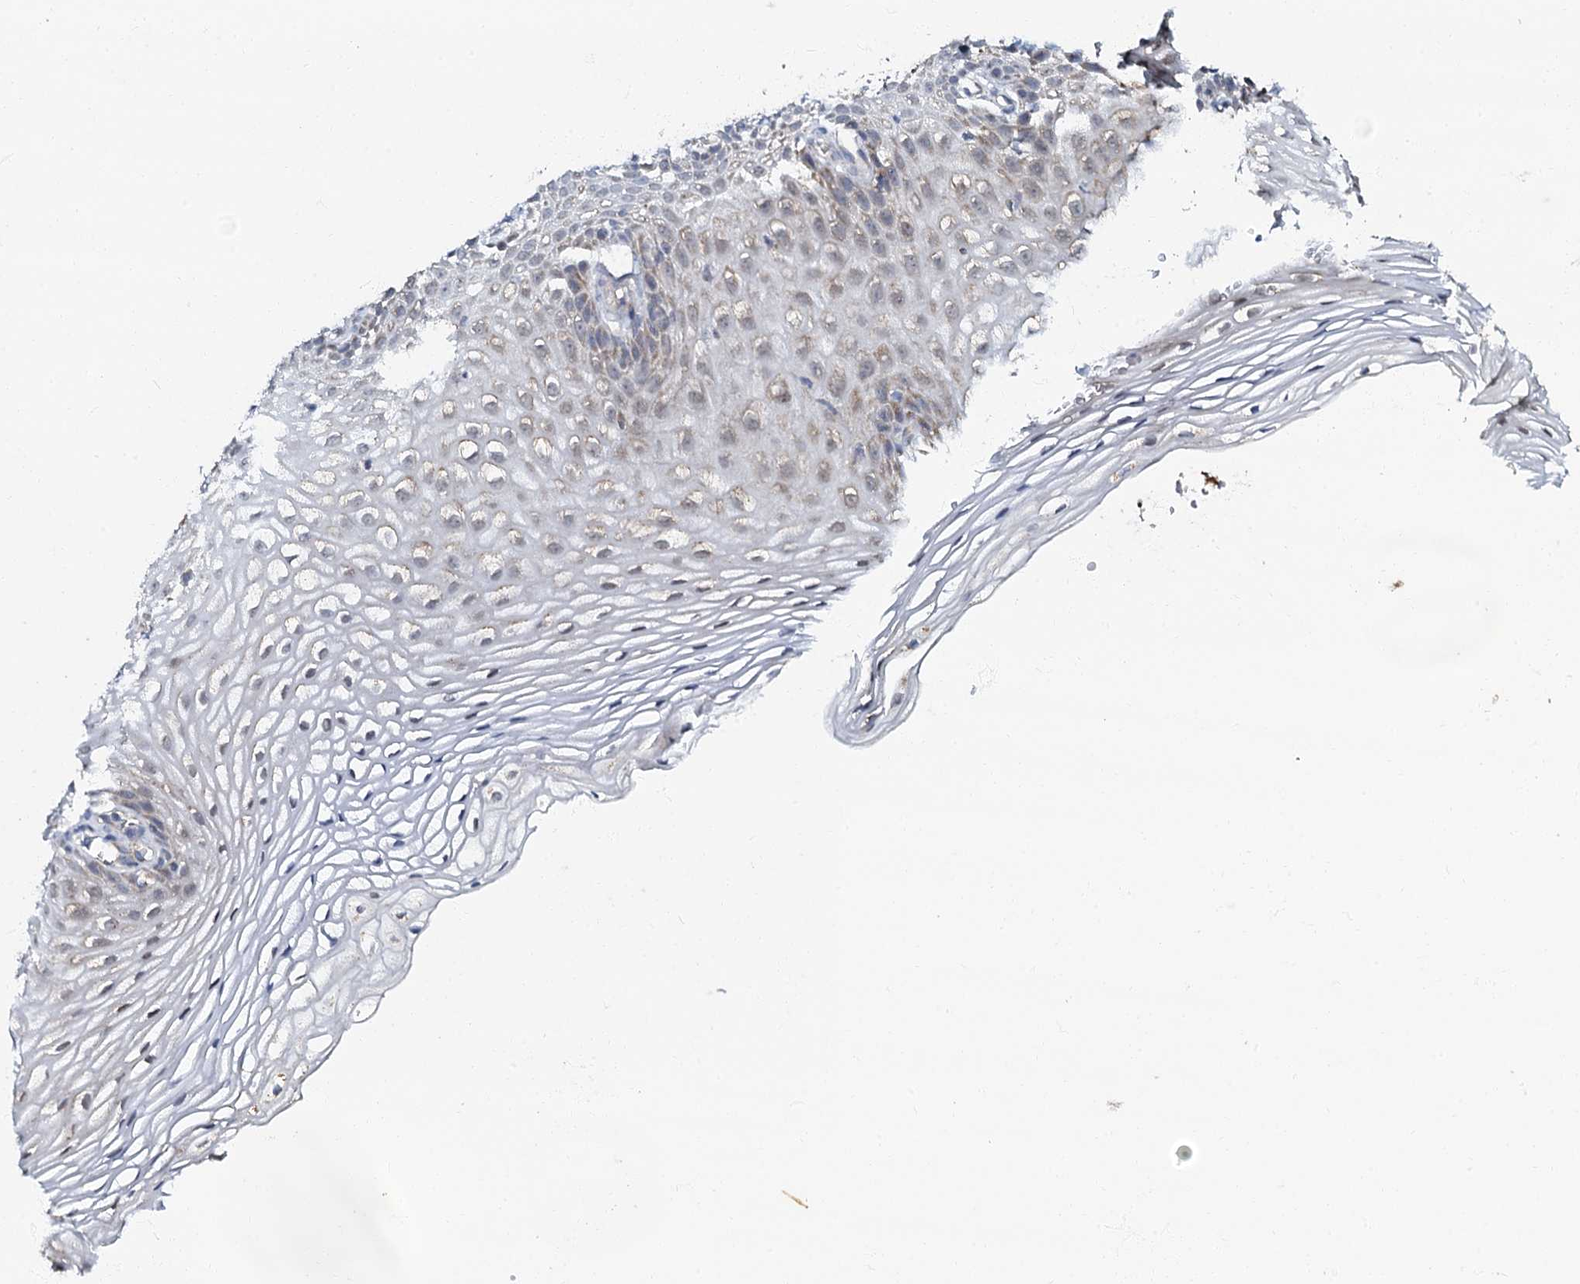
{"staining": {"intensity": "weak", "quantity": "25%-75%", "location": "cytoplasmic/membranous"}, "tissue": "vagina", "cell_type": "Squamous epithelial cells", "image_type": "normal", "snomed": [{"axis": "morphology", "description": "Normal tissue, NOS"}, {"axis": "topography", "description": "Vagina"}], "caption": "Protein staining of unremarkable vagina demonstrates weak cytoplasmic/membranous staining in about 25%-75% of squamous epithelial cells.", "gene": "MRPL51", "patient": {"sex": "female", "age": 60}}